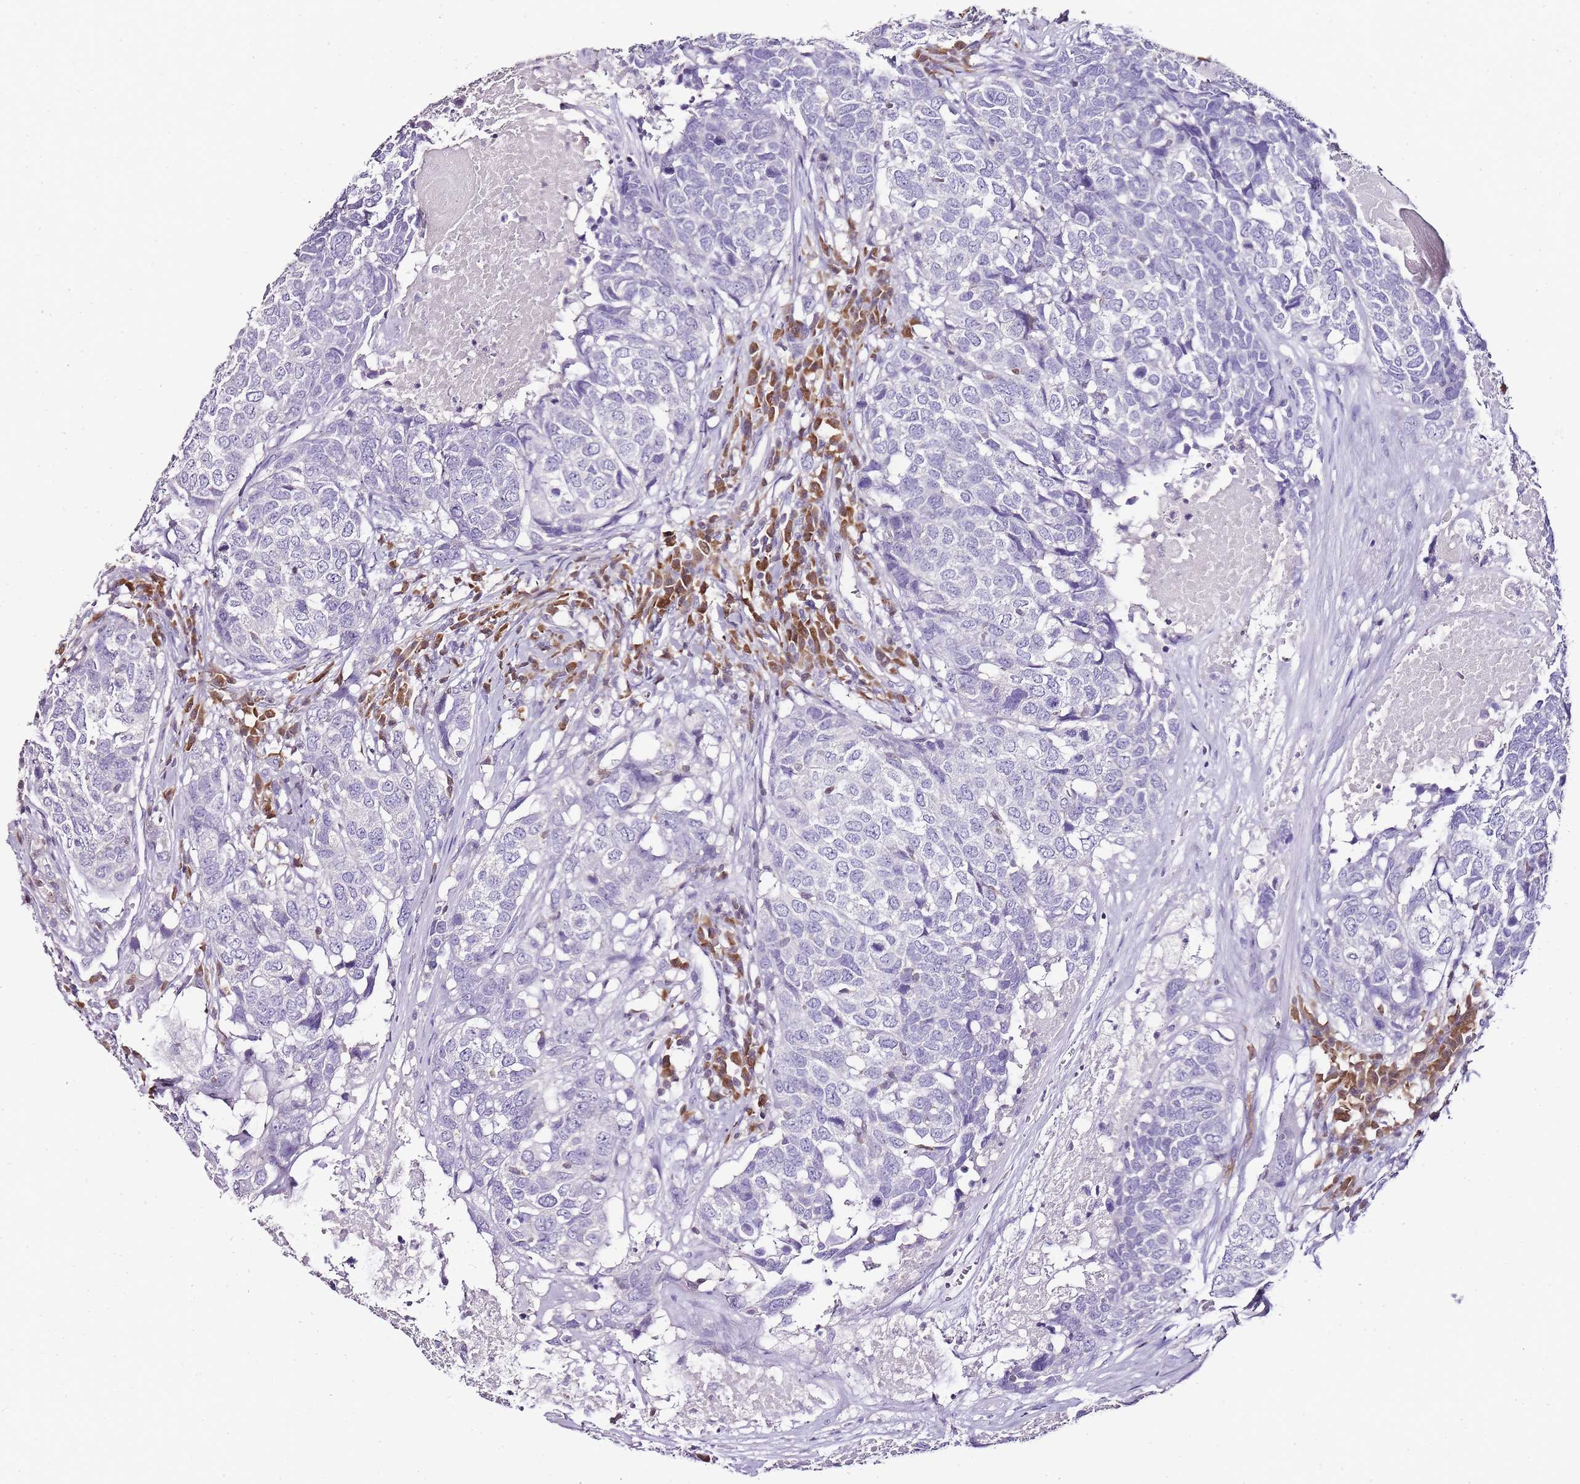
{"staining": {"intensity": "negative", "quantity": "none", "location": "none"}, "tissue": "head and neck cancer", "cell_type": "Tumor cells", "image_type": "cancer", "snomed": [{"axis": "morphology", "description": "Squamous cell carcinoma, NOS"}, {"axis": "topography", "description": "Head-Neck"}], "caption": "Immunohistochemical staining of head and neck cancer displays no significant staining in tumor cells.", "gene": "ZBP1", "patient": {"sex": "male", "age": 66}}